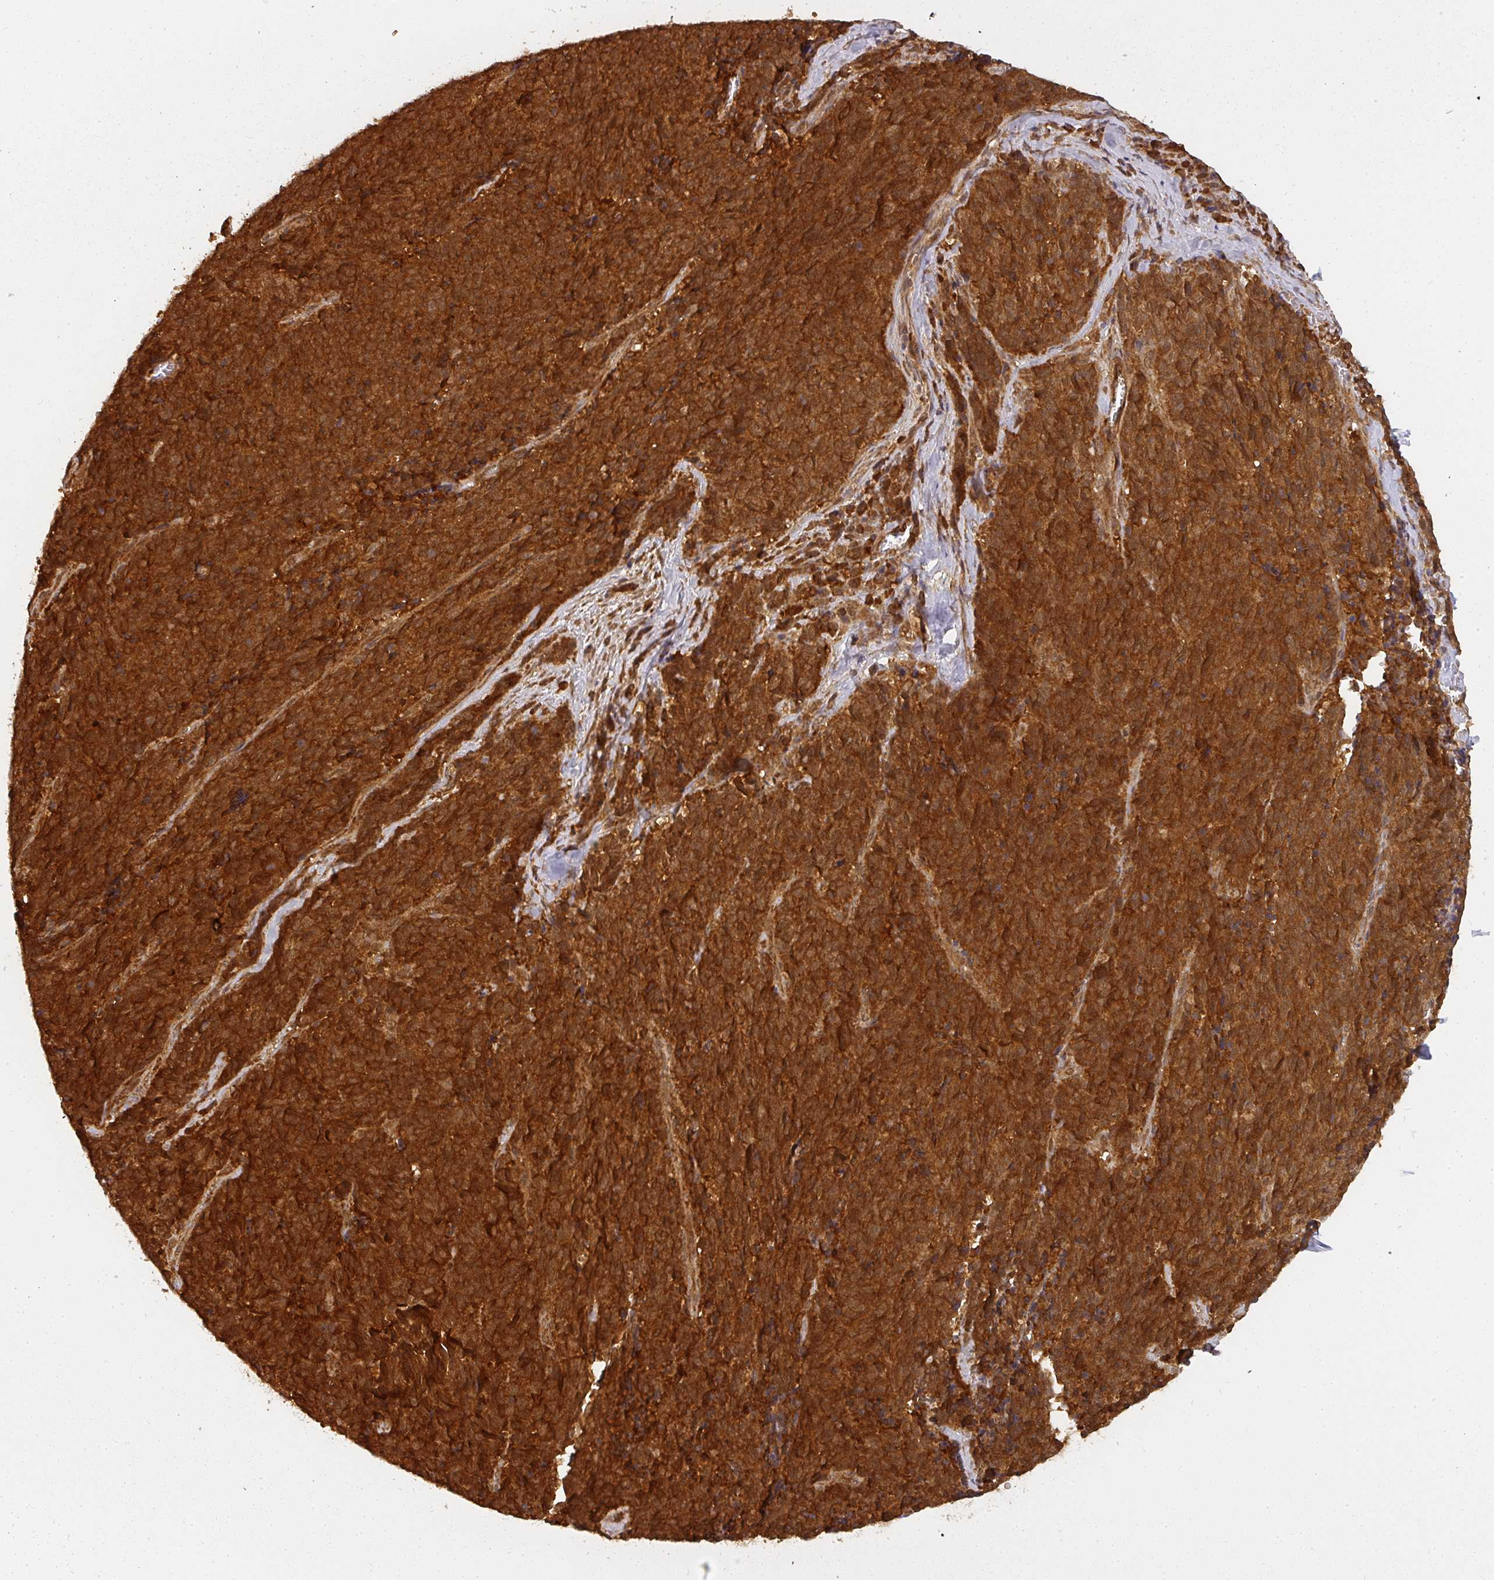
{"staining": {"intensity": "strong", "quantity": ">75%", "location": "cytoplasmic/membranous"}, "tissue": "cervical cancer", "cell_type": "Tumor cells", "image_type": "cancer", "snomed": [{"axis": "morphology", "description": "Squamous cell carcinoma, NOS"}, {"axis": "topography", "description": "Cervix"}], "caption": "This is an image of IHC staining of squamous cell carcinoma (cervical), which shows strong expression in the cytoplasmic/membranous of tumor cells.", "gene": "PPP6R3", "patient": {"sex": "female", "age": 29}}